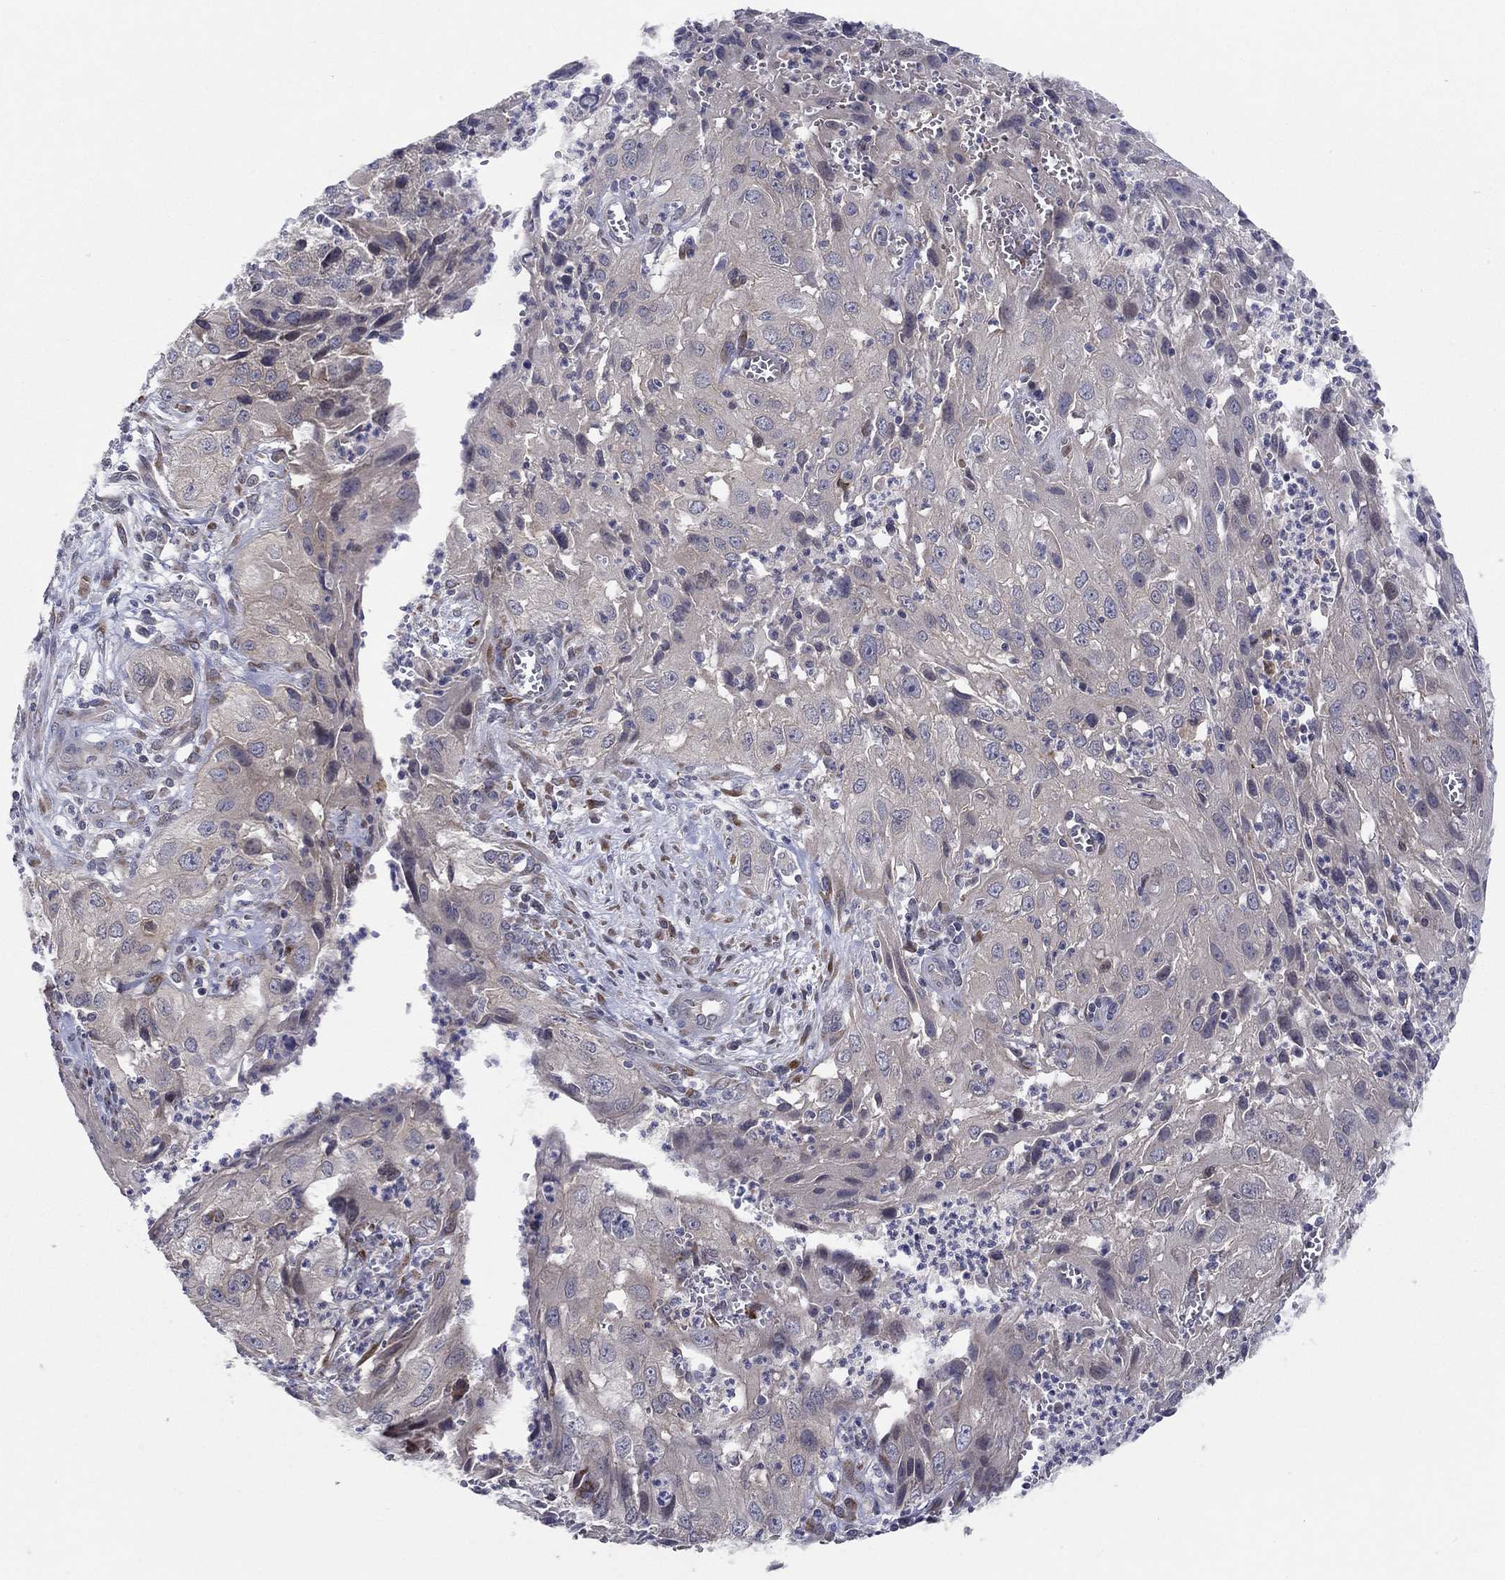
{"staining": {"intensity": "negative", "quantity": "none", "location": "none"}, "tissue": "cervical cancer", "cell_type": "Tumor cells", "image_type": "cancer", "snomed": [{"axis": "morphology", "description": "Squamous cell carcinoma, NOS"}, {"axis": "topography", "description": "Cervix"}], "caption": "The micrograph reveals no staining of tumor cells in cervical cancer (squamous cell carcinoma).", "gene": "CETN3", "patient": {"sex": "female", "age": 32}}